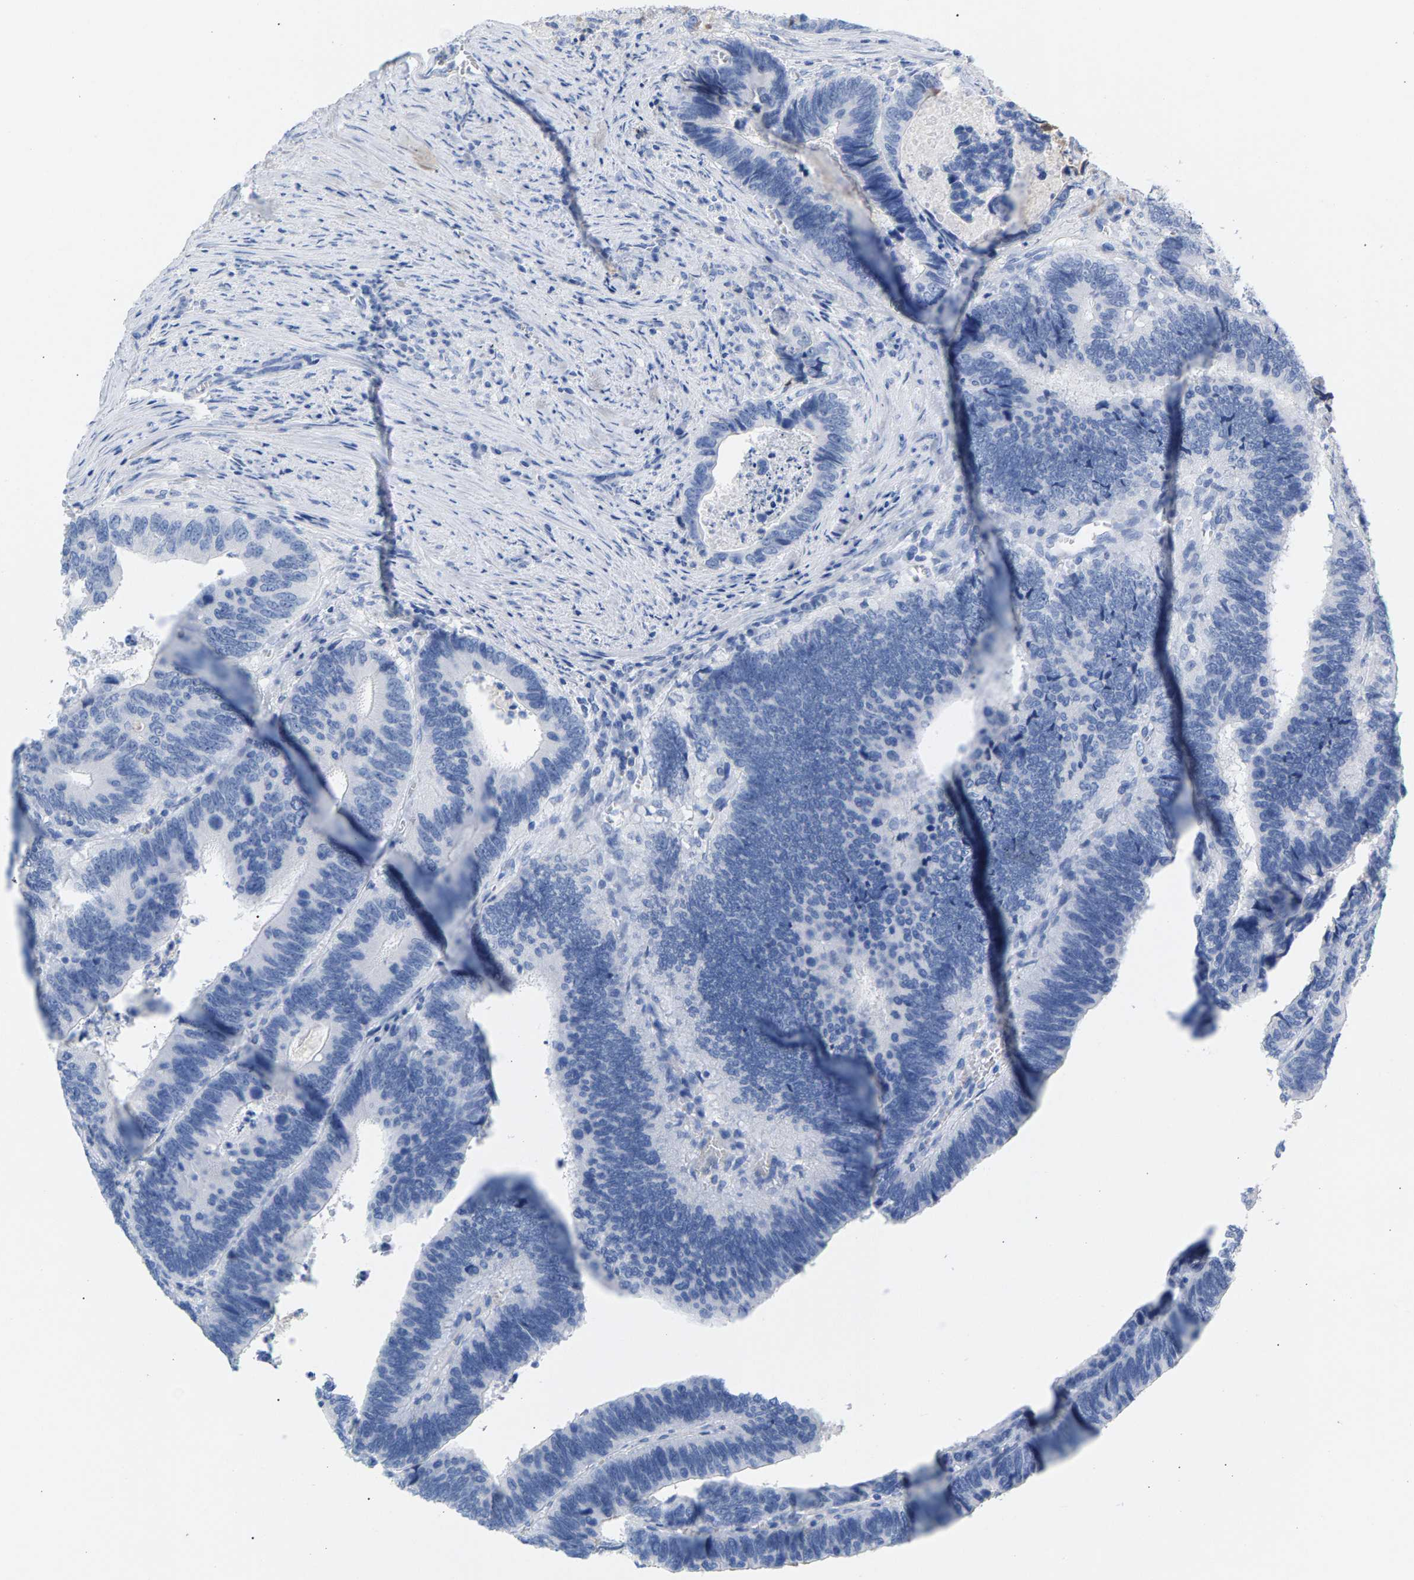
{"staining": {"intensity": "negative", "quantity": "none", "location": "none"}, "tissue": "colorectal cancer", "cell_type": "Tumor cells", "image_type": "cancer", "snomed": [{"axis": "morphology", "description": "Adenocarcinoma, NOS"}, {"axis": "topography", "description": "Colon"}], "caption": "The histopathology image demonstrates no staining of tumor cells in colorectal adenocarcinoma. (DAB (3,3'-diaminobenzidine) immunohistochemistry visualized using brightfield microscopy, high magnification).", "gene": "APOH", "patient": {"sex": "male", "age": 72}}